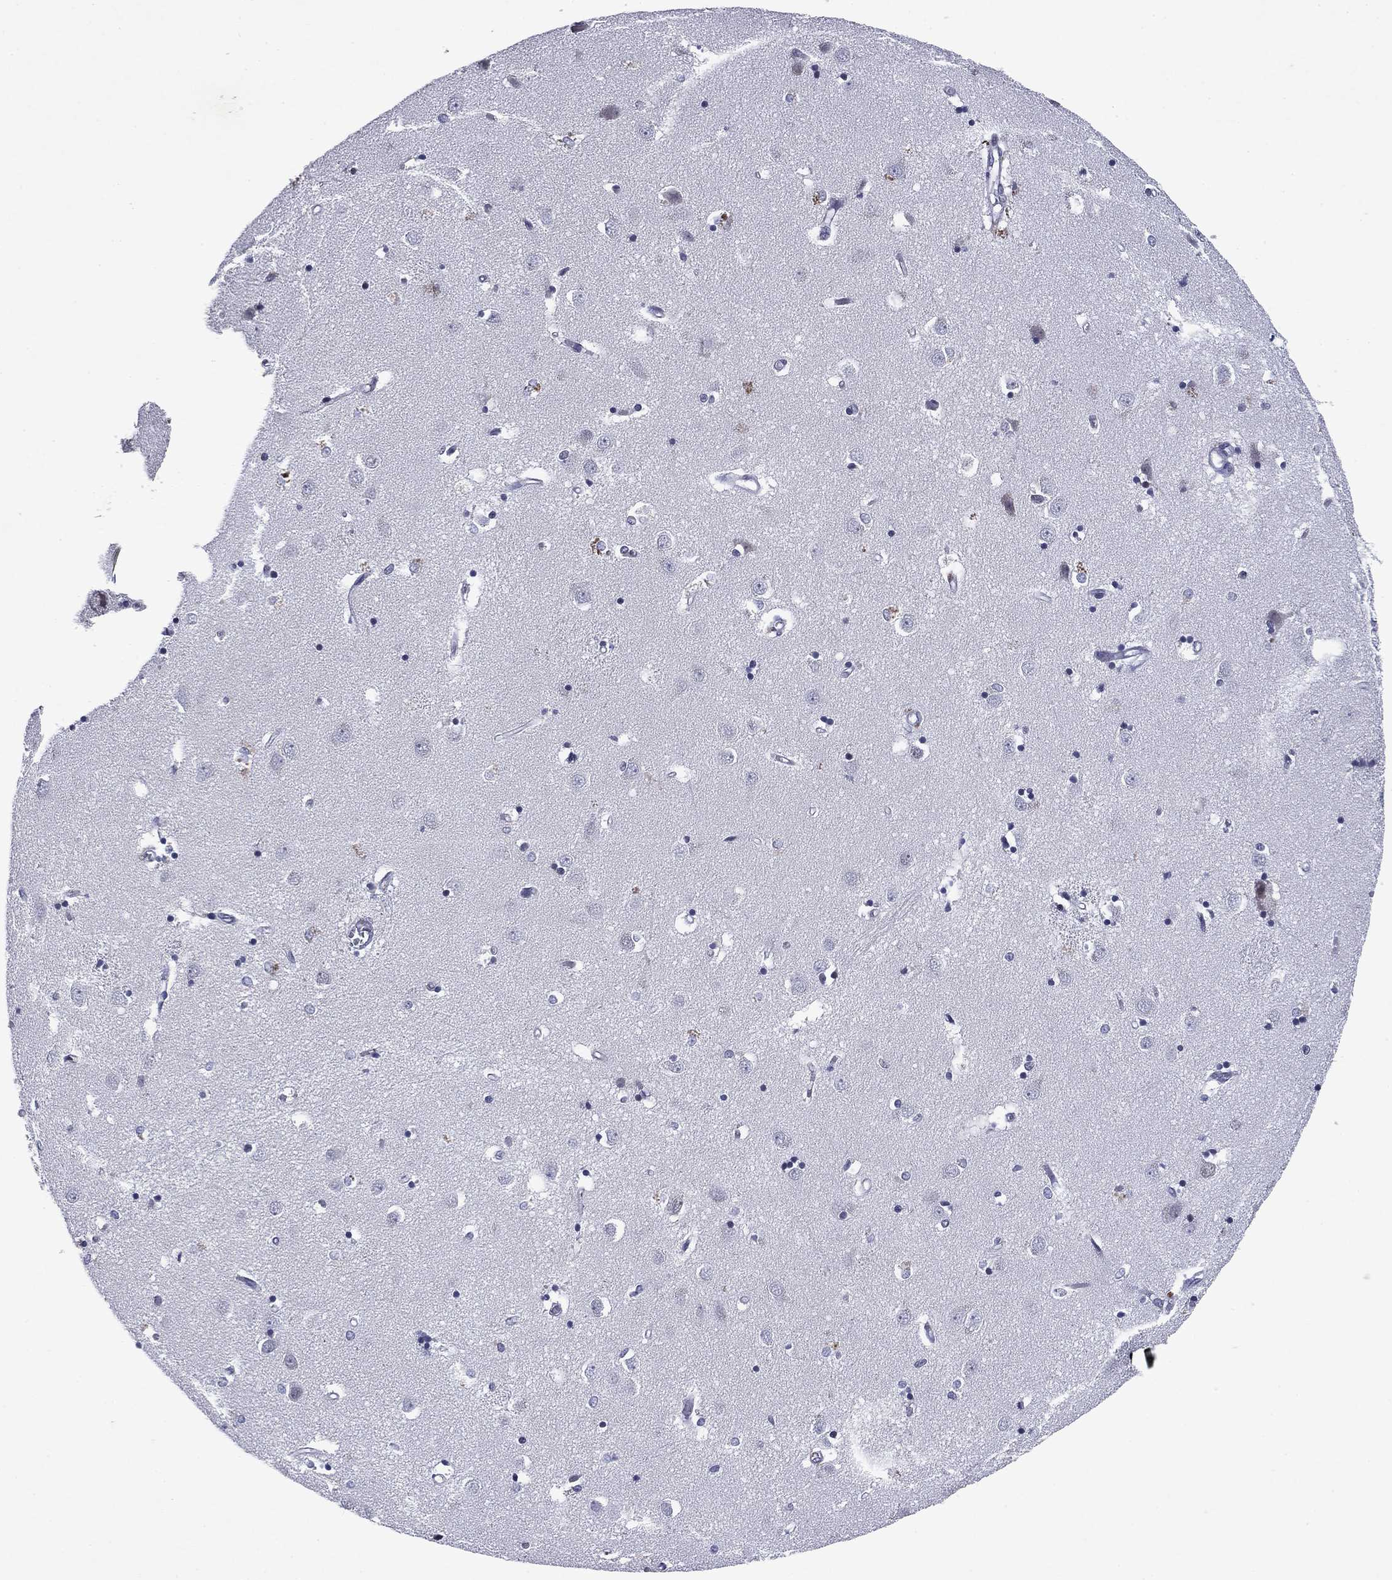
{"staining": {"intensity": "negative", "quantity": "none", "location": "none"}, "tissue": "caudate", "cell_type": "Glial cells", "image_type": "normal", "snomed": [{"axis": "morphology", "description": "Normal tissue, NOS"}, {"axis": "topography", "description": "Lateral ventricle wall"}], "caption": "An image of caudate stained for a protein exhibits no brown staining in glial cells.", "gene": "ECM1", "patient": {"sex": "male", "age": 54}}